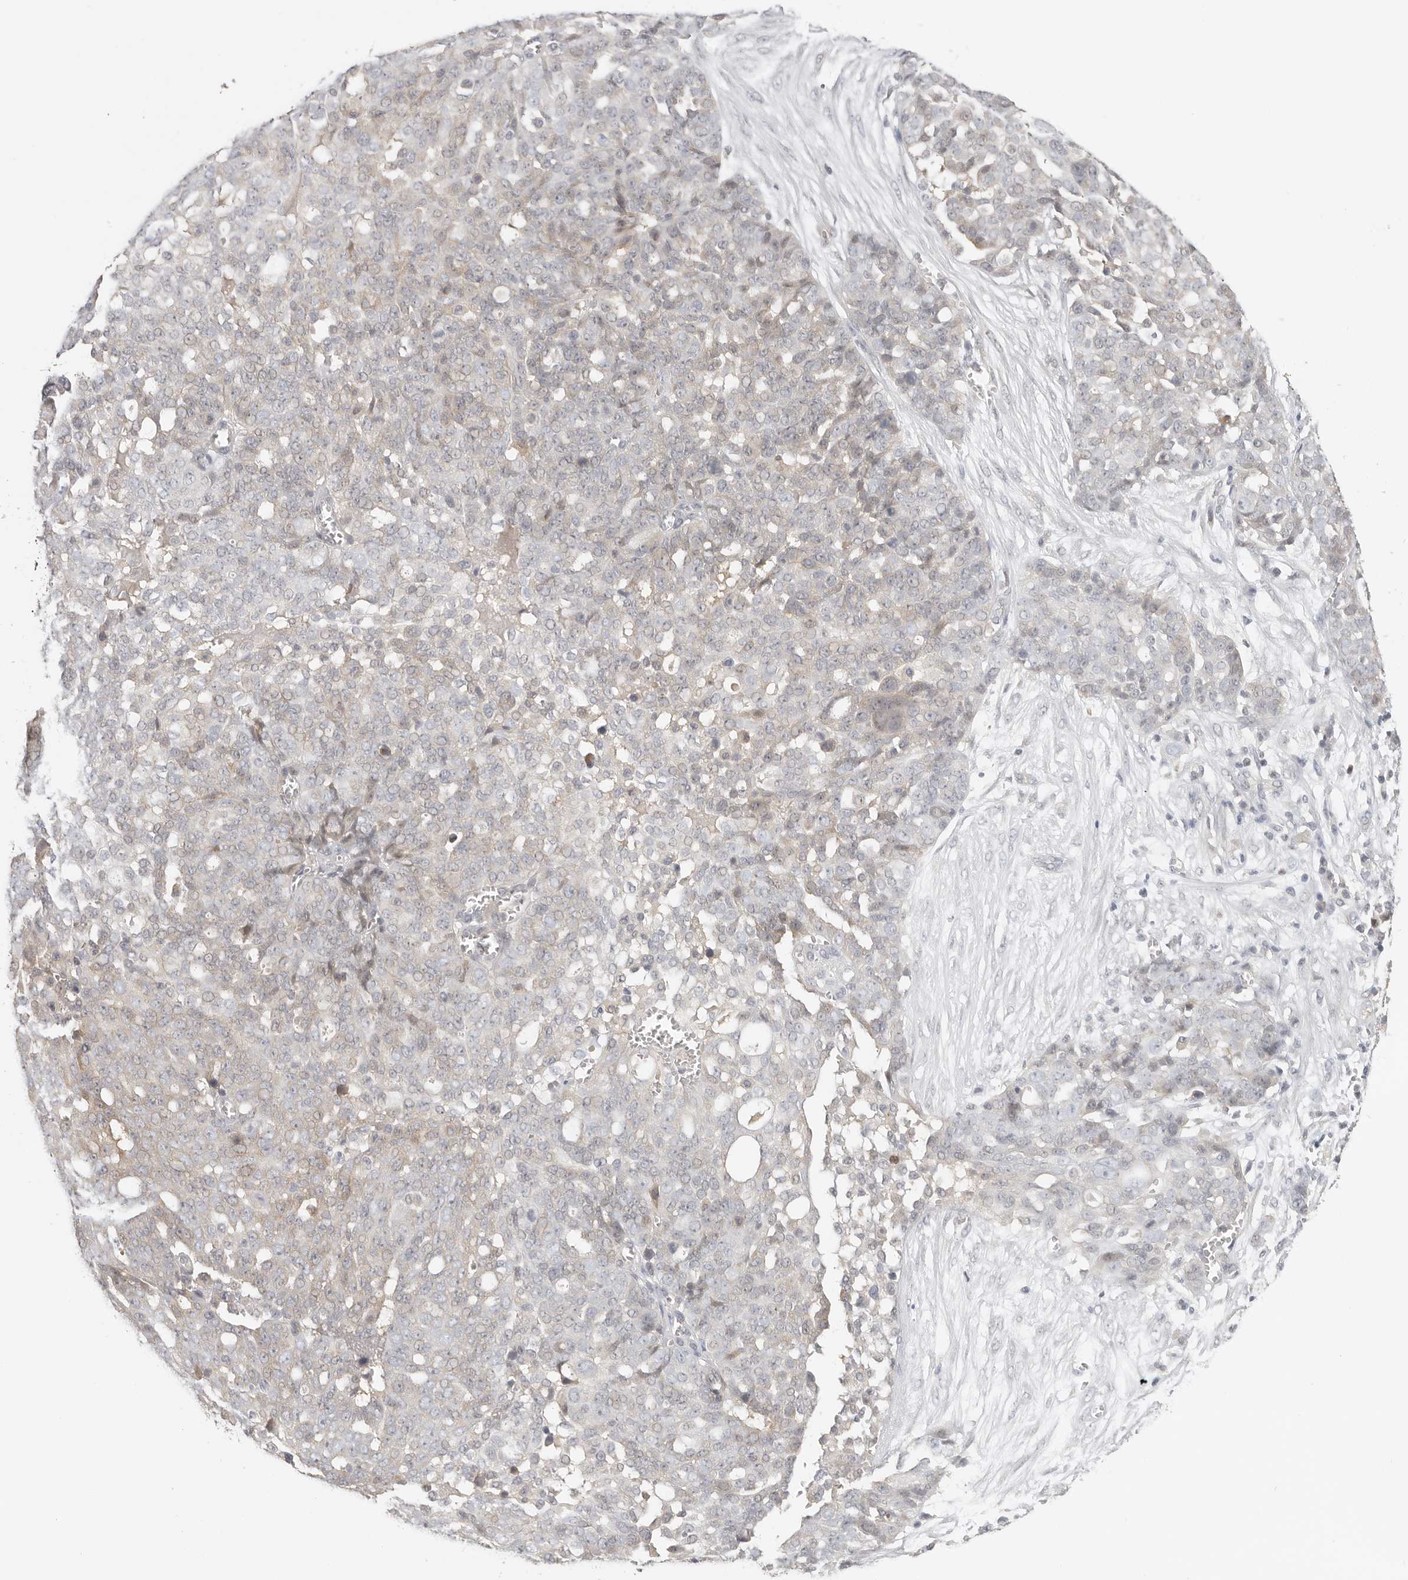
{"staining": {"intensity": "weak", "quantity": "<25%", "location": "cytoplasmic/membranous"}, "tissue": "ovarian cancer", "cell_type": "Tumor cells", "image_type": "cancer", "snomed": [{"axis": "morphology", "description": "Cystadenocarcinoma, serous, NOS"}, {"axis": "topography", "description": "Soft tissue"}, {"axis": "topography", "description": "Ovary"}], "caption": "Immunohistochemistry image of neoplastic tissue: serous cystadenocarcinoma (ovarian) stained with DAB reveals no significant protein positivity in tumor cells.", "gene": "LARP7", "patient": {"sex": "female", "age": 57}}